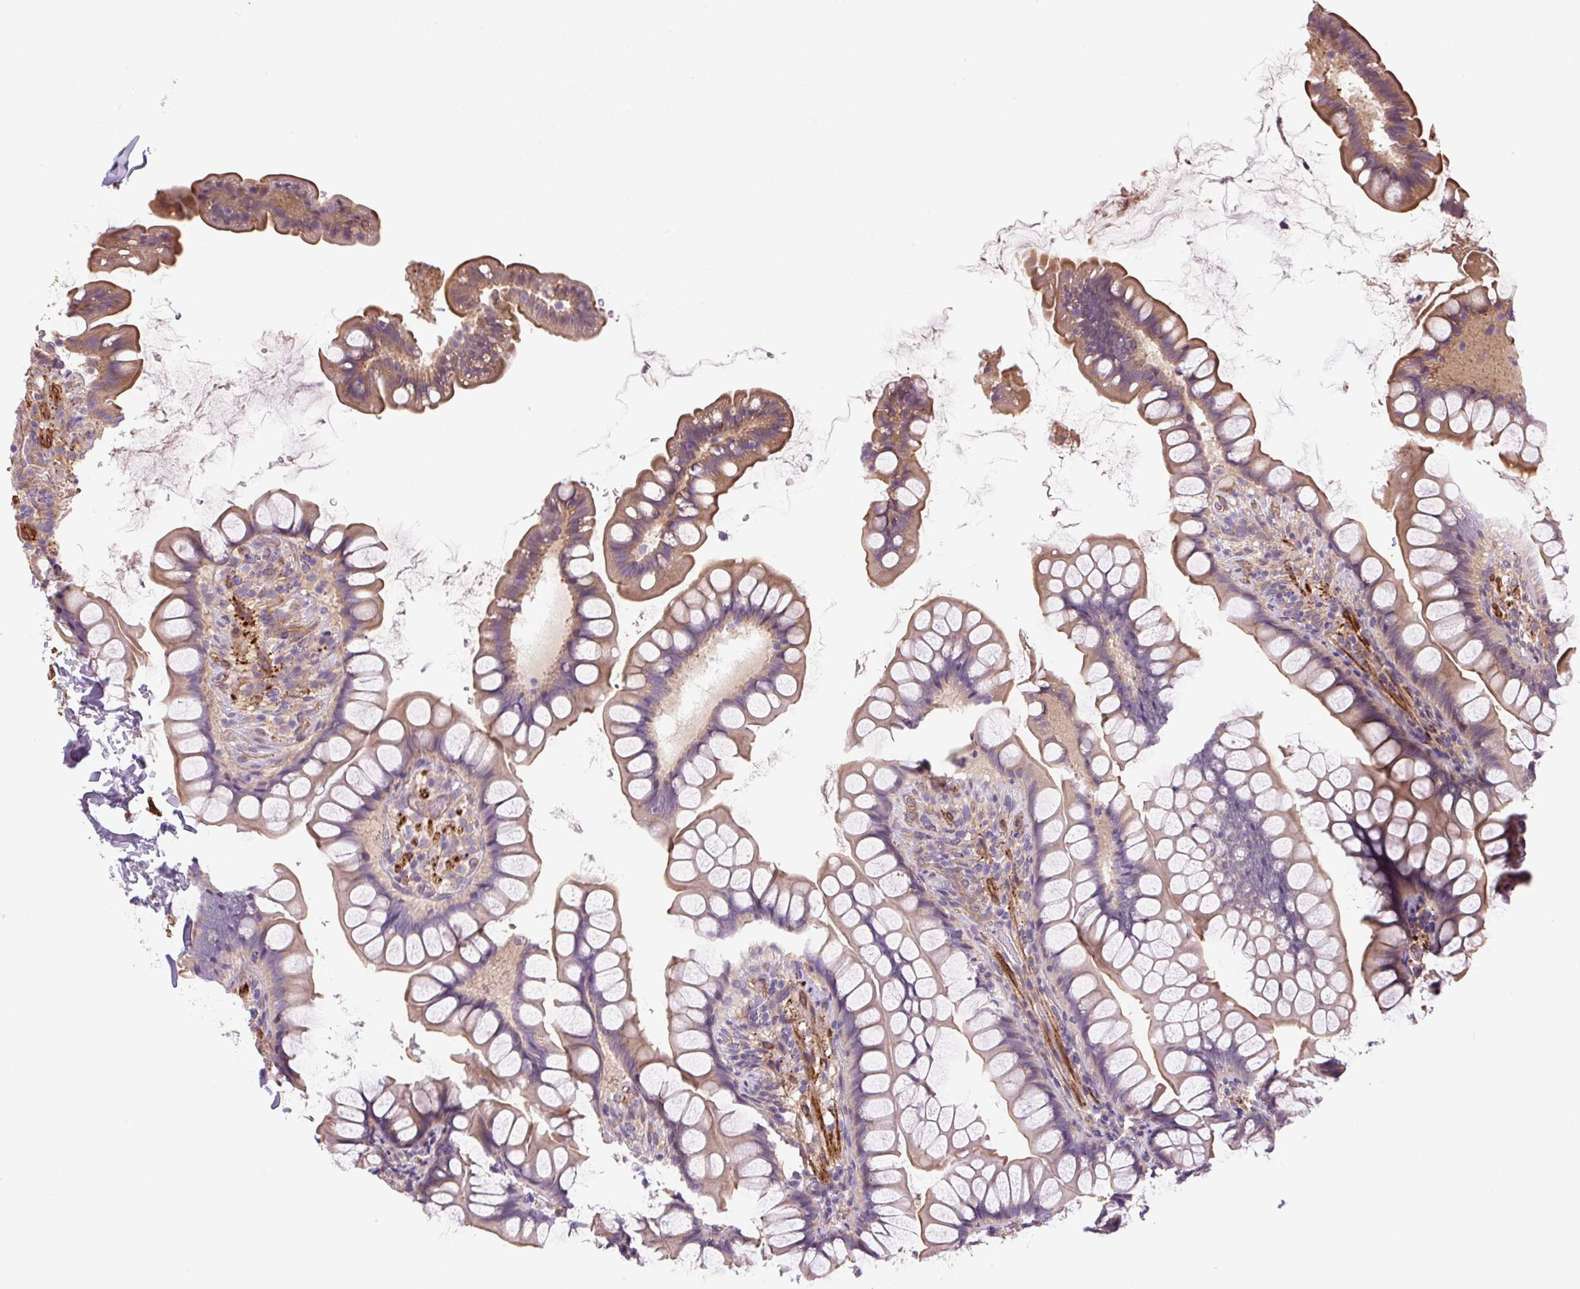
{"staining": {"intensity": "moderate", "quantity": "25%-75%", "location": "cytoplasmic/membranous"}, "tissue": "small intestine", "cell_type": "Glandular cells", "image_type": "normal", "snomed": [{"axis": "morphology", "description": "Normal tissue, NOS"}, {"axis": "topography", "description": "Small intestine"}], "caption": "This photomicrograph demonstrates immunohistochemistry (IHC) staining of normal human small intestine, with medium moderate cytoplasmic/membranous positivity in about 25%-75% of glandular cells.", "gene": "SEPTIN10", "patient": {"sex": "male", "age": 70}}